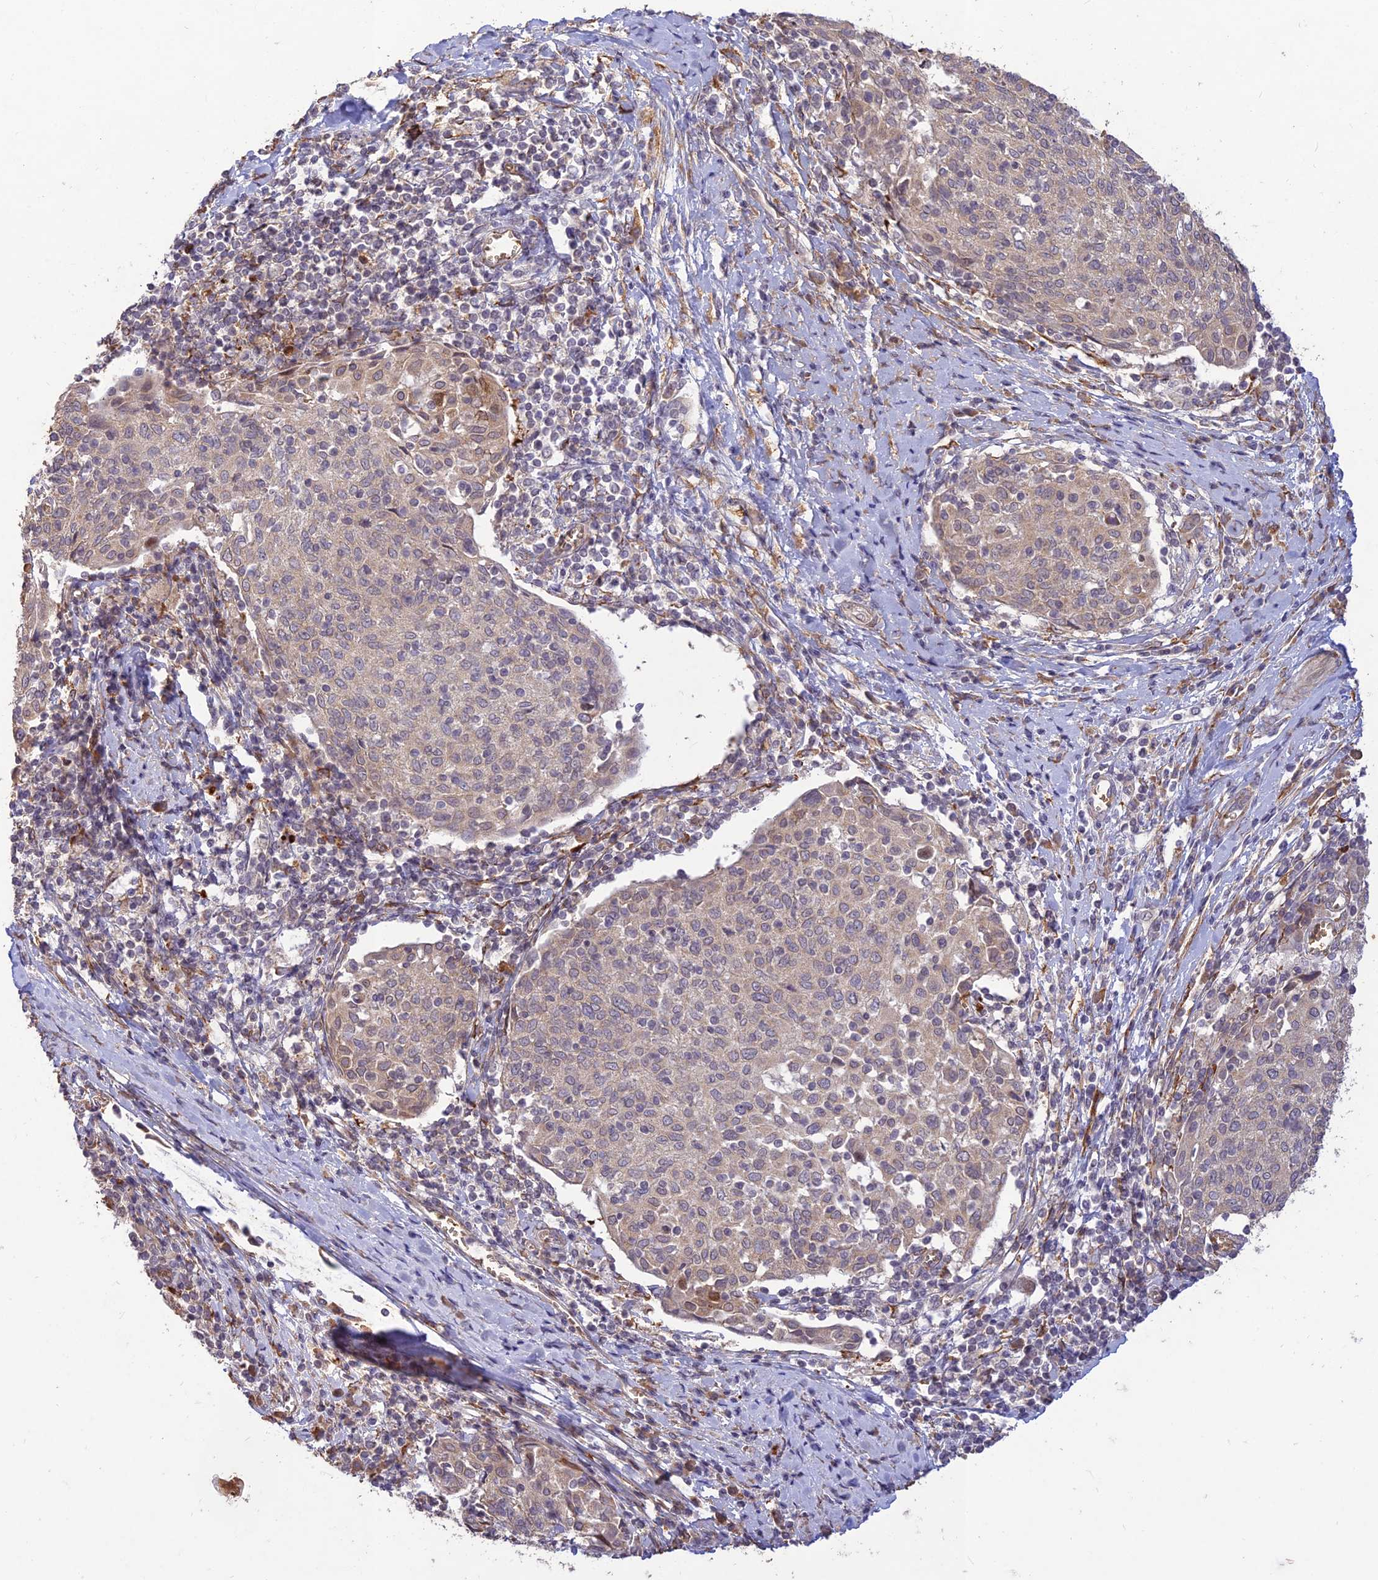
{"staining": {"intensity": "weak", "quantity": "<25%", "location": "cytoplasmic/membranous"}, "tissue": "cervical cancer", "cell_type": "Tumor cells", "image_type": "cancer", "snomed": [{"axis": "morphology", "description": "Squamous cell carcinoma, NOS"}, {"axis": "topography", "description": "Cervix"}], "caption": "This is an IHC micrograph of human cervical cancer (squamous cell carcinoma). There is no positivity in tumor cells.", "gene": "PPP1R11", "patient": {"sex": "female", "age": 52}}